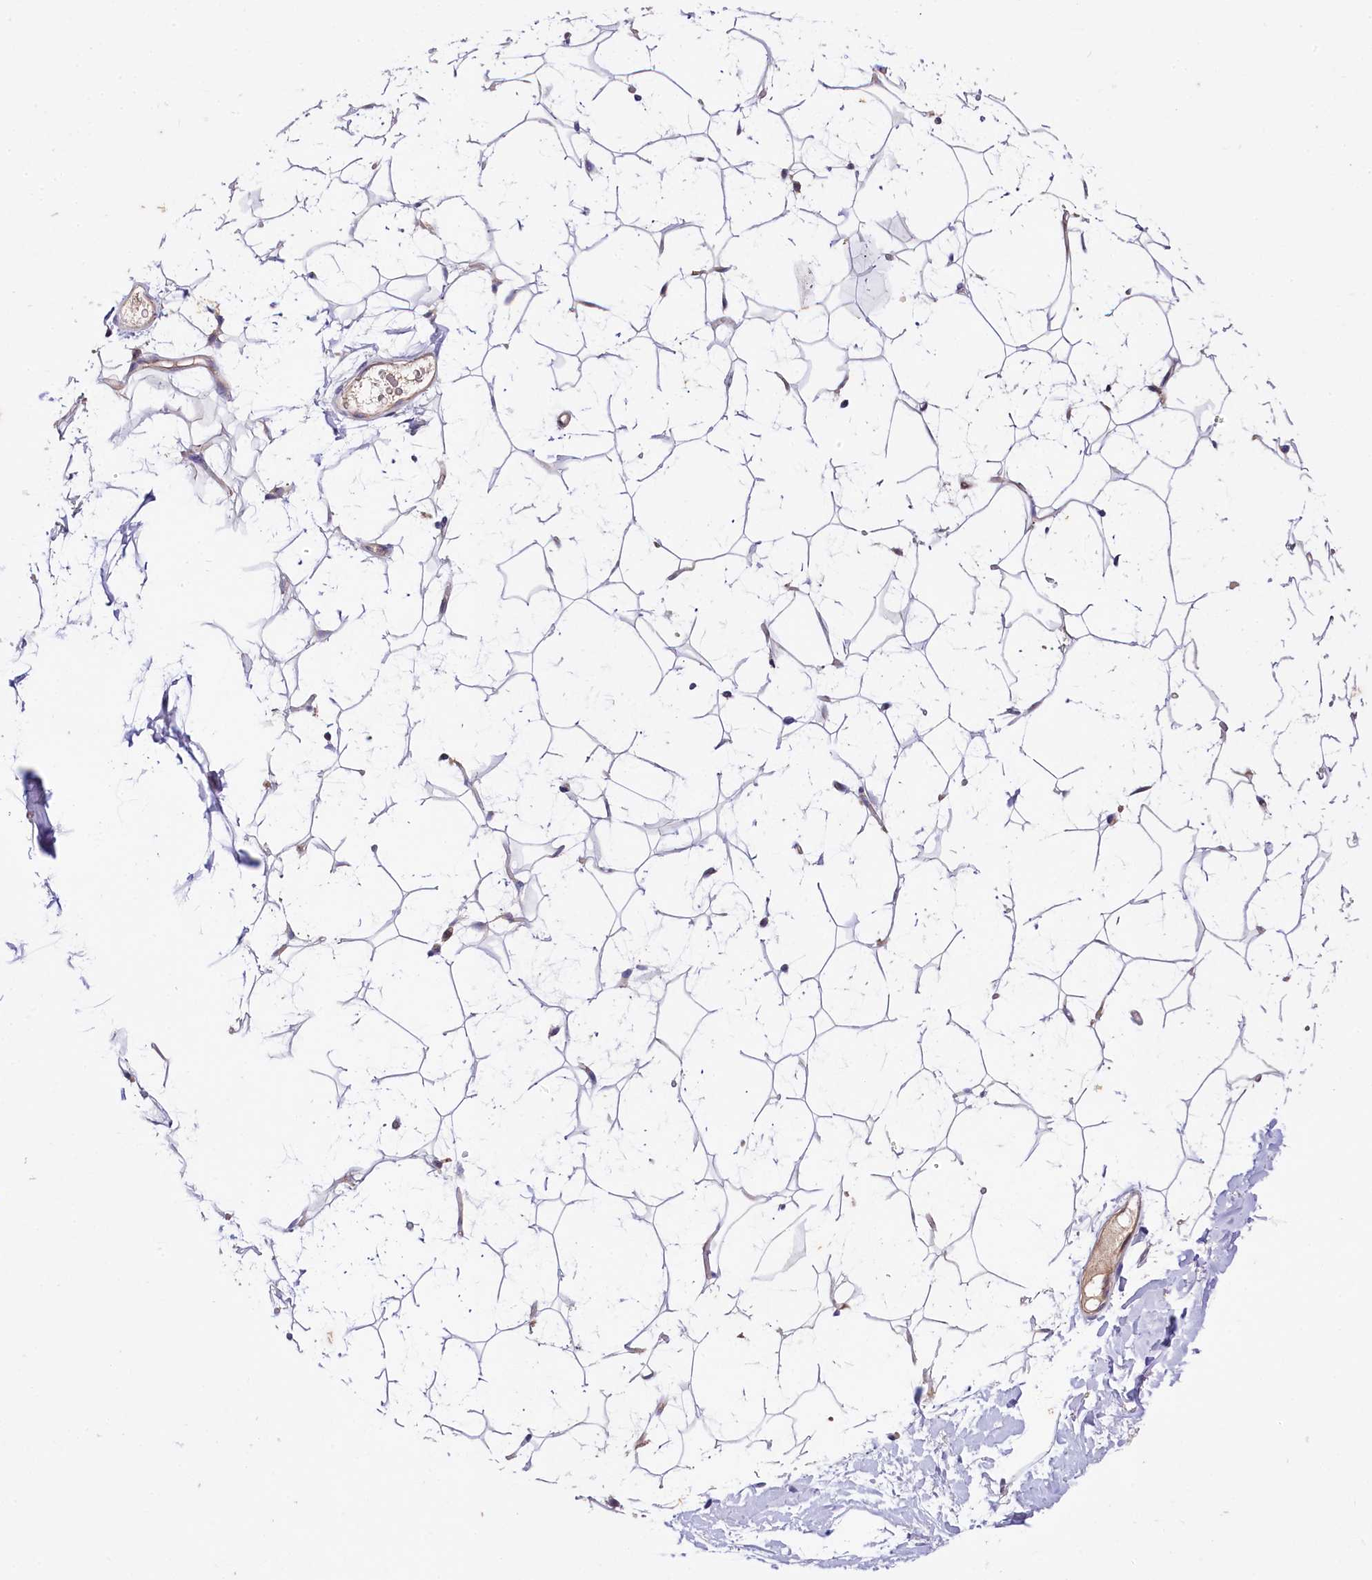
{"staining": {"intensity": "negative", "quantity": "none", "location": "none"}, "tissue": "adipose tissue", "cell_type": "Adipocytes", "image_type": "normal", "snomed": [{"axis": "morphology", "description": "Normal tissue, NOS"}, {"axis": "topography", "description": "Breast"}], "caption": "The image displays no significant expression in adipocytes of adipose tissue.", "gene": "RPUSD3", "patient": {"sex": "female", "age": 26}}